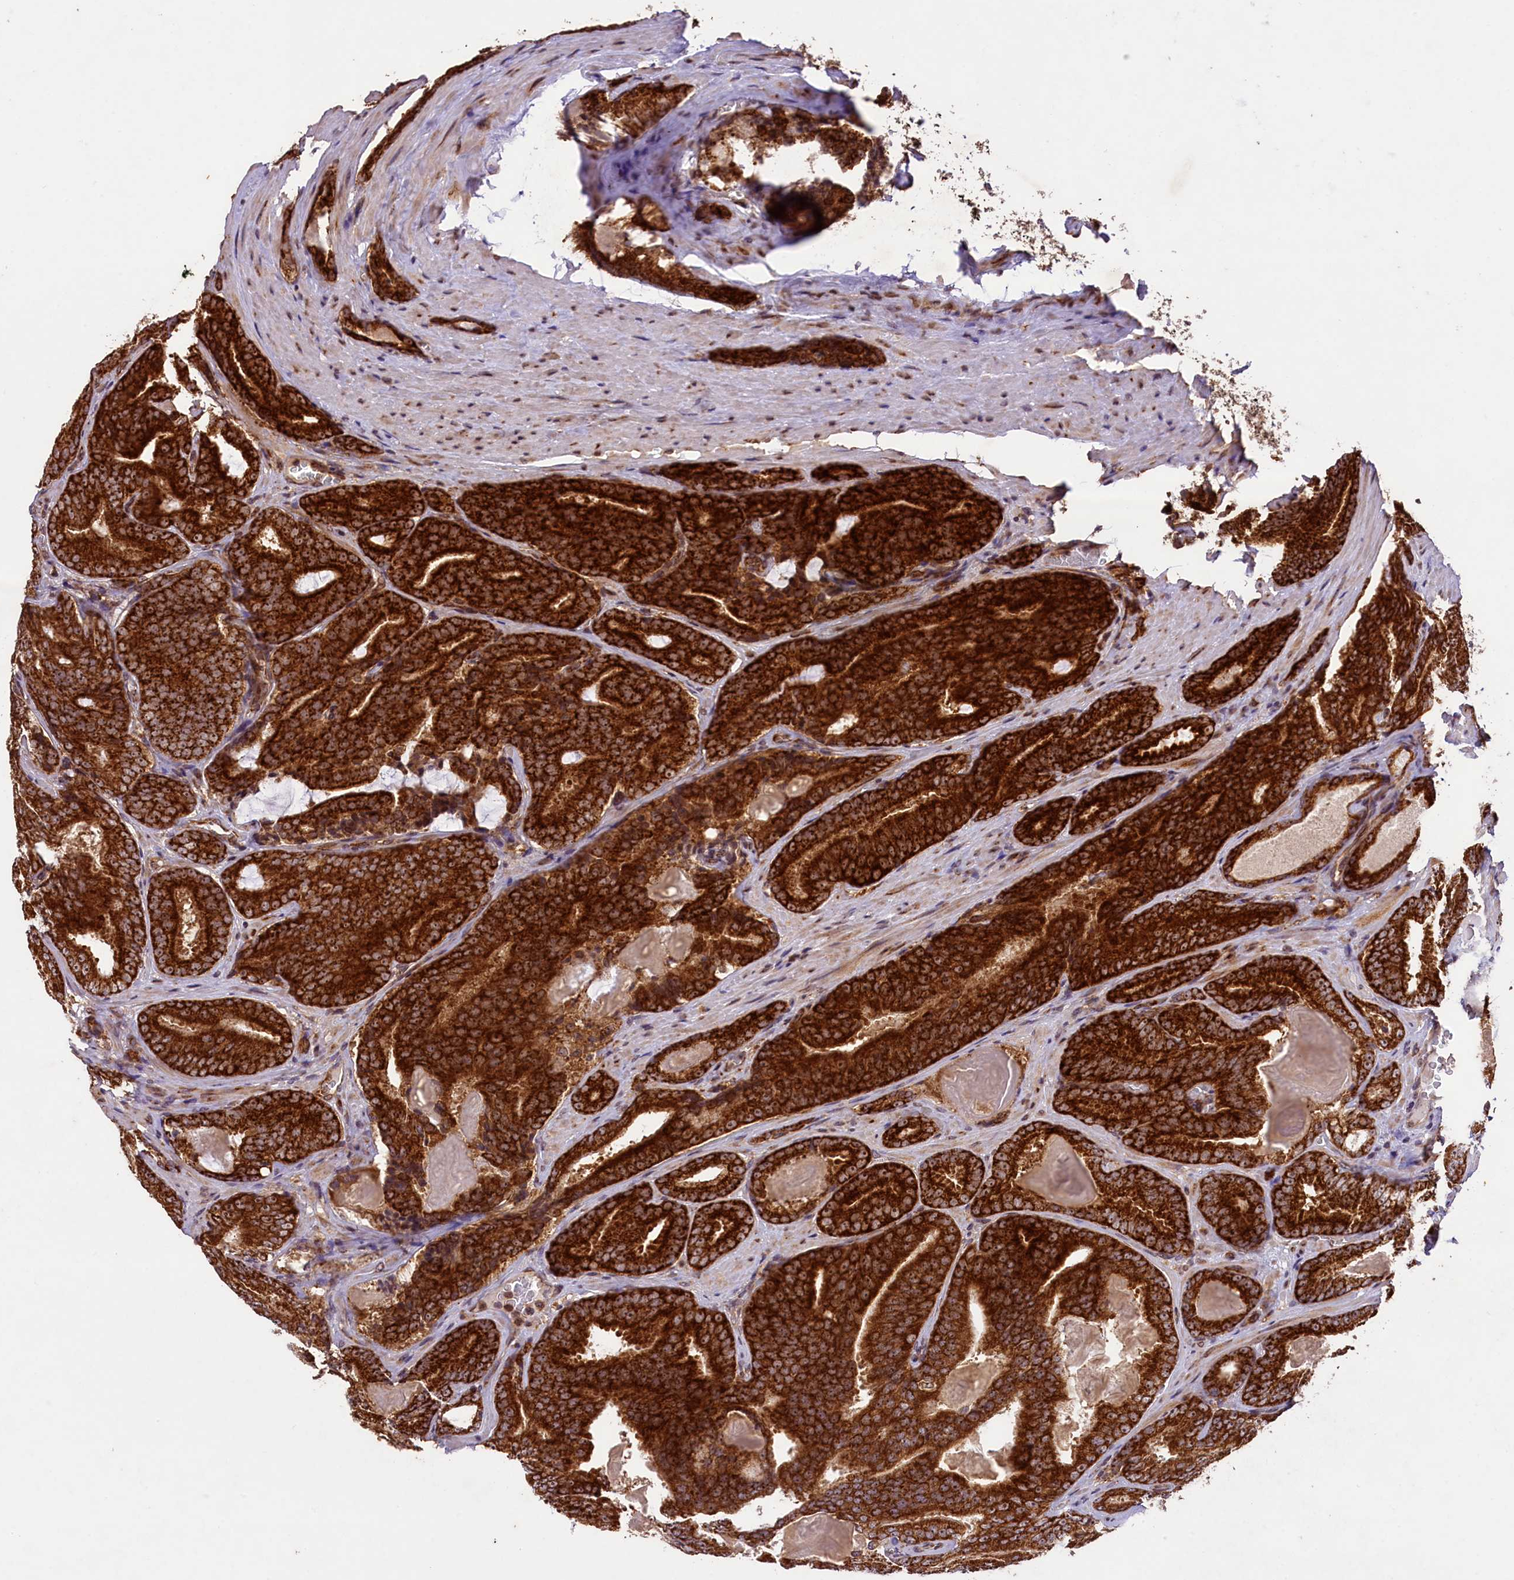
{"staining": {"intensity": "strong", "quantity": ">75%", "location": "cytoplasmic/membranous,nuclear"}, "tissue": "prostate cancer", "cell_type": "Tumor cells", "image_type": "cancer", "snomed": [{"axis": "morphology", "description": "Adenocarcinoma, High grade"}, {"axis": "topography", "description": "Prostate"}], "caption": "An immunohistochemistry histopathology image of neoplastic tissue is shown. Protein staining in brown highlights strong cytoplasmic/membranous and nuclear positivity in prostate cancer within tumor cells.", "gene": "LARP4", "patient": {"sex": "male", "age": 66}}